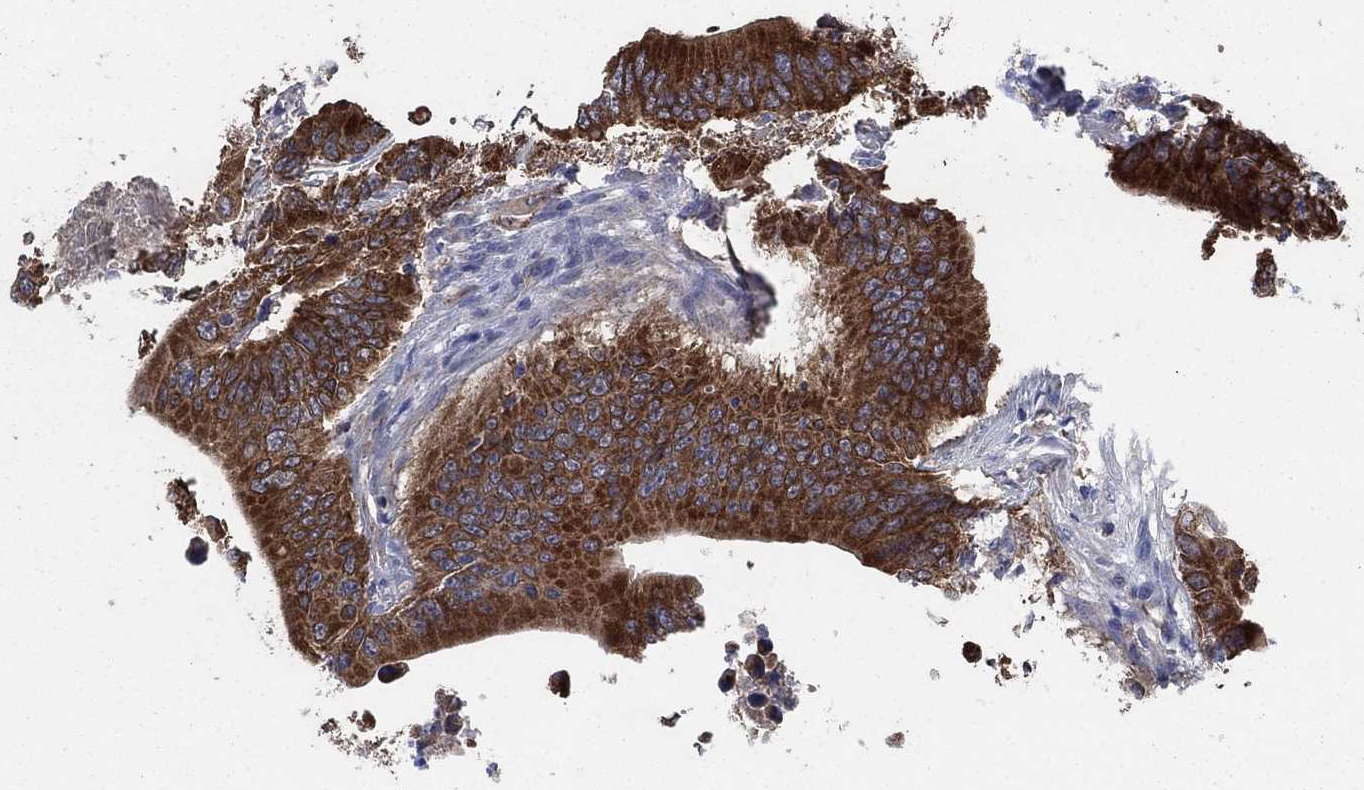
{"staining": {"intensity": "strong", "quantity": ">75%", "location": "cytoplasmic/membranous"}, "tissue": "colorectal cancer", "cell_type": "Tumor cells", "image_type": "cancer", "snomed": [{"axis": "morphology", "description": "Adenocarcinoma, NOS"}, {"axis": "topography", "description": "Colon"}], "caption": "Immunohistochemical staining of colorectal cancer (adenocarcinoma) displays high levels of strong cytoplasmic/membranous protein expression in approximately >75% of tumor cells. The staining was performed using DAB, with brown indicating positive protein expression. Nuclei are stained blue with hematoxylin.", "gene": "HID1", "patient": {"sex": "female", "age": 90}}